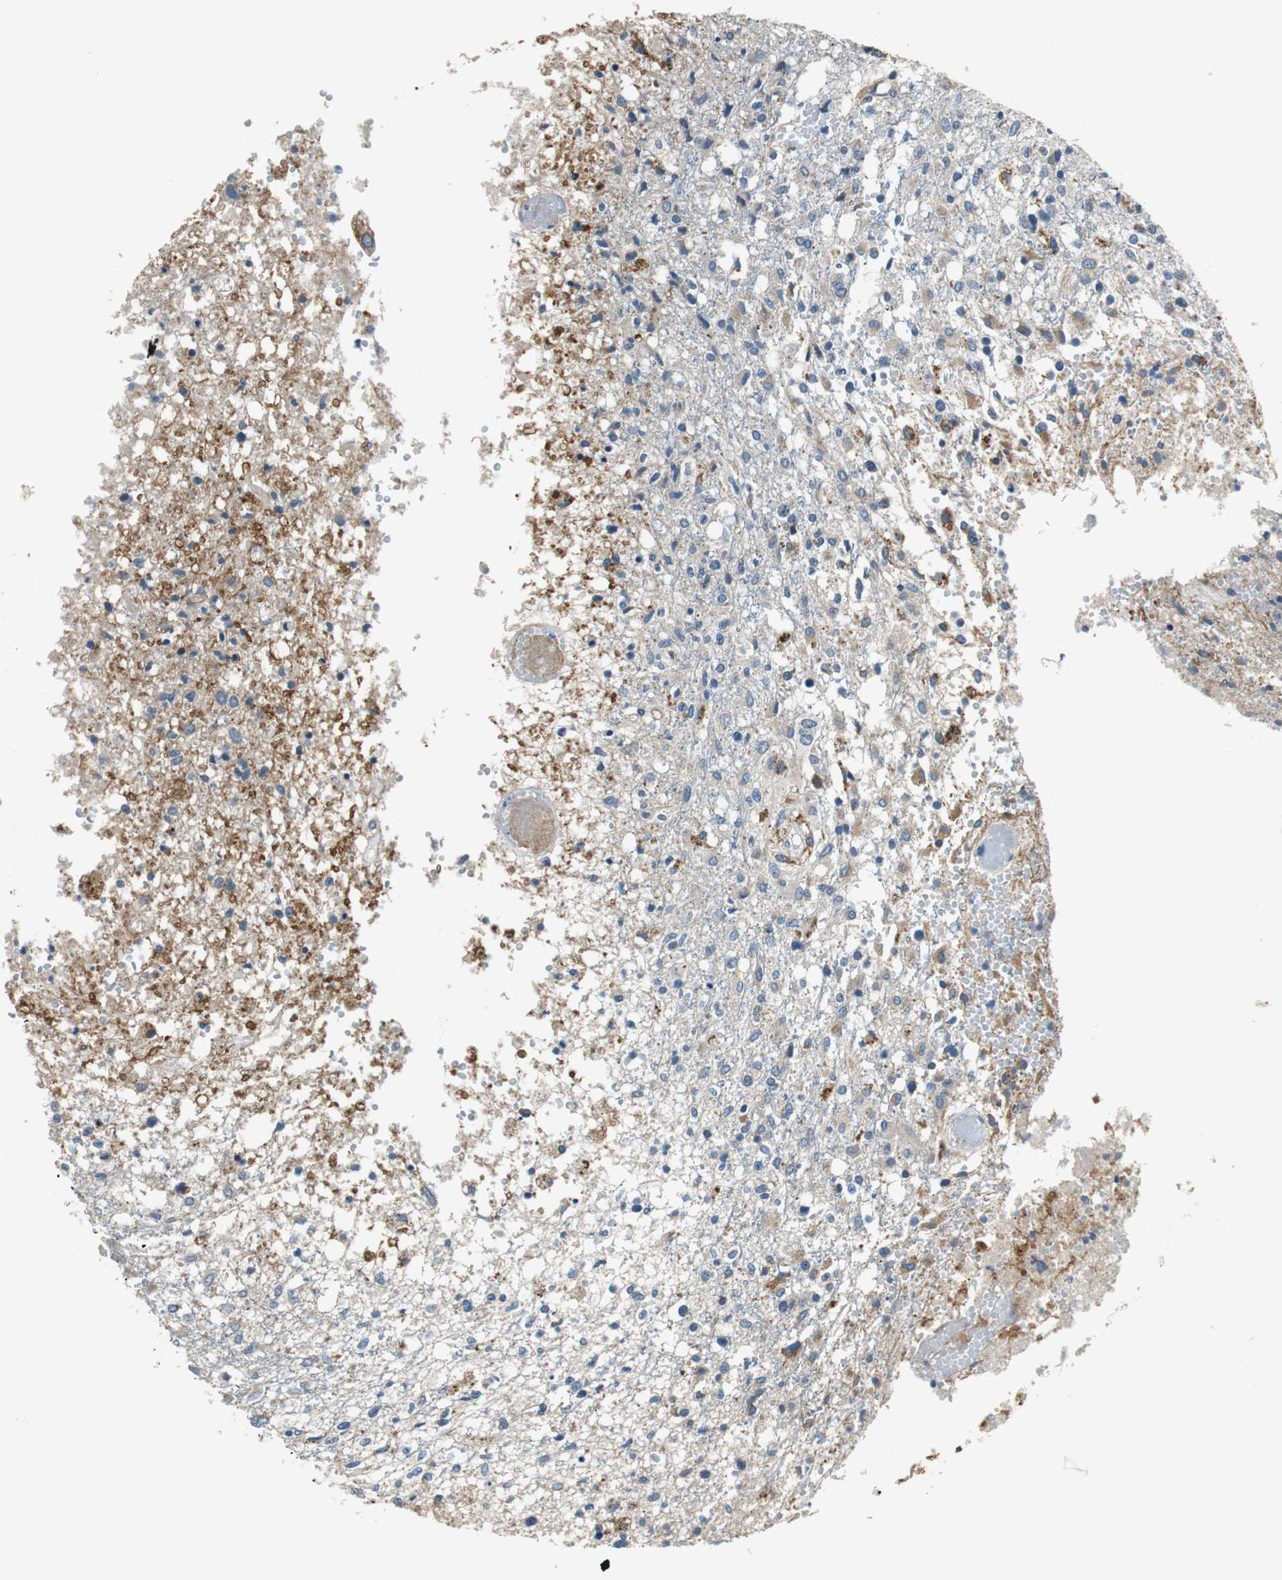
{"staining": {"intensity": "weak", "quantity": "<25%", "location": "cytoplasmic/membranous"}, "tissue": "glioma", "cell_type": "Tumor cells", "image_type": "cancer", "snomed": [{"axis": "morphology", "description": "Glioma, malignant, High grade"}, {"axis": "topography", "description": "Cerebral cortex"}], "caption": "Human malignant glioma (high-grade) stained for a protein using IHC demonstrates no staining in tumor cells.", "gene": "NLGN1", "patient": {"sex": "male", "age": 76}}